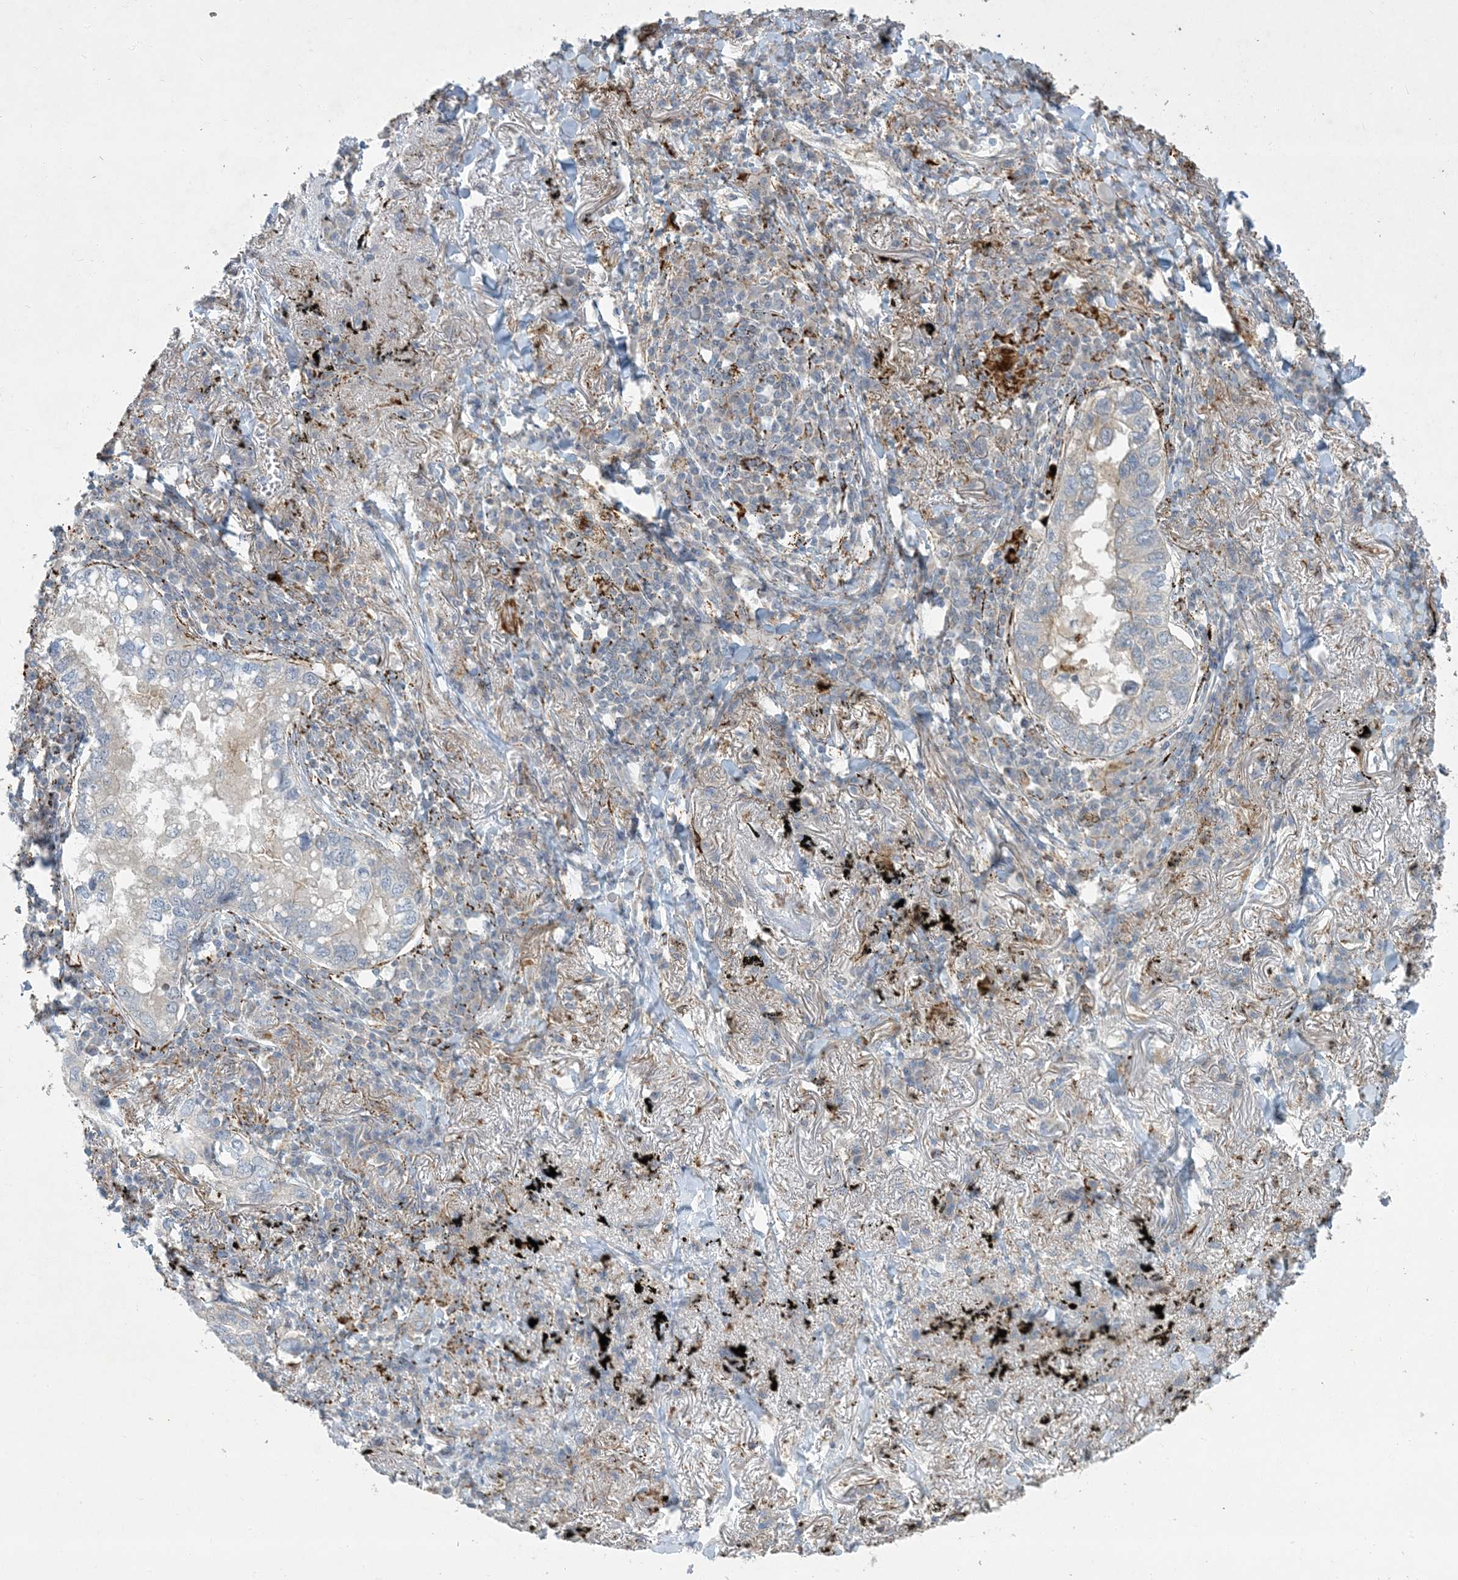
{"staining": {"intensity": "negative", "quantity": "none", "location": "none"}, "tissue": "lung cancer", "cell_type": "Tumor cells", "image_type": "cancer", "snomed": [{"axis": "morphology", "description": "Adenocarcinoma, NOS"}, {"axis": "topography", "description": "Lung"}], "caption": "Lung cancer stained for a protein using IHC reveals no positivity tumor cells.", "gene": "LTN1", "patient": {"sex": "male", "age": 65}}